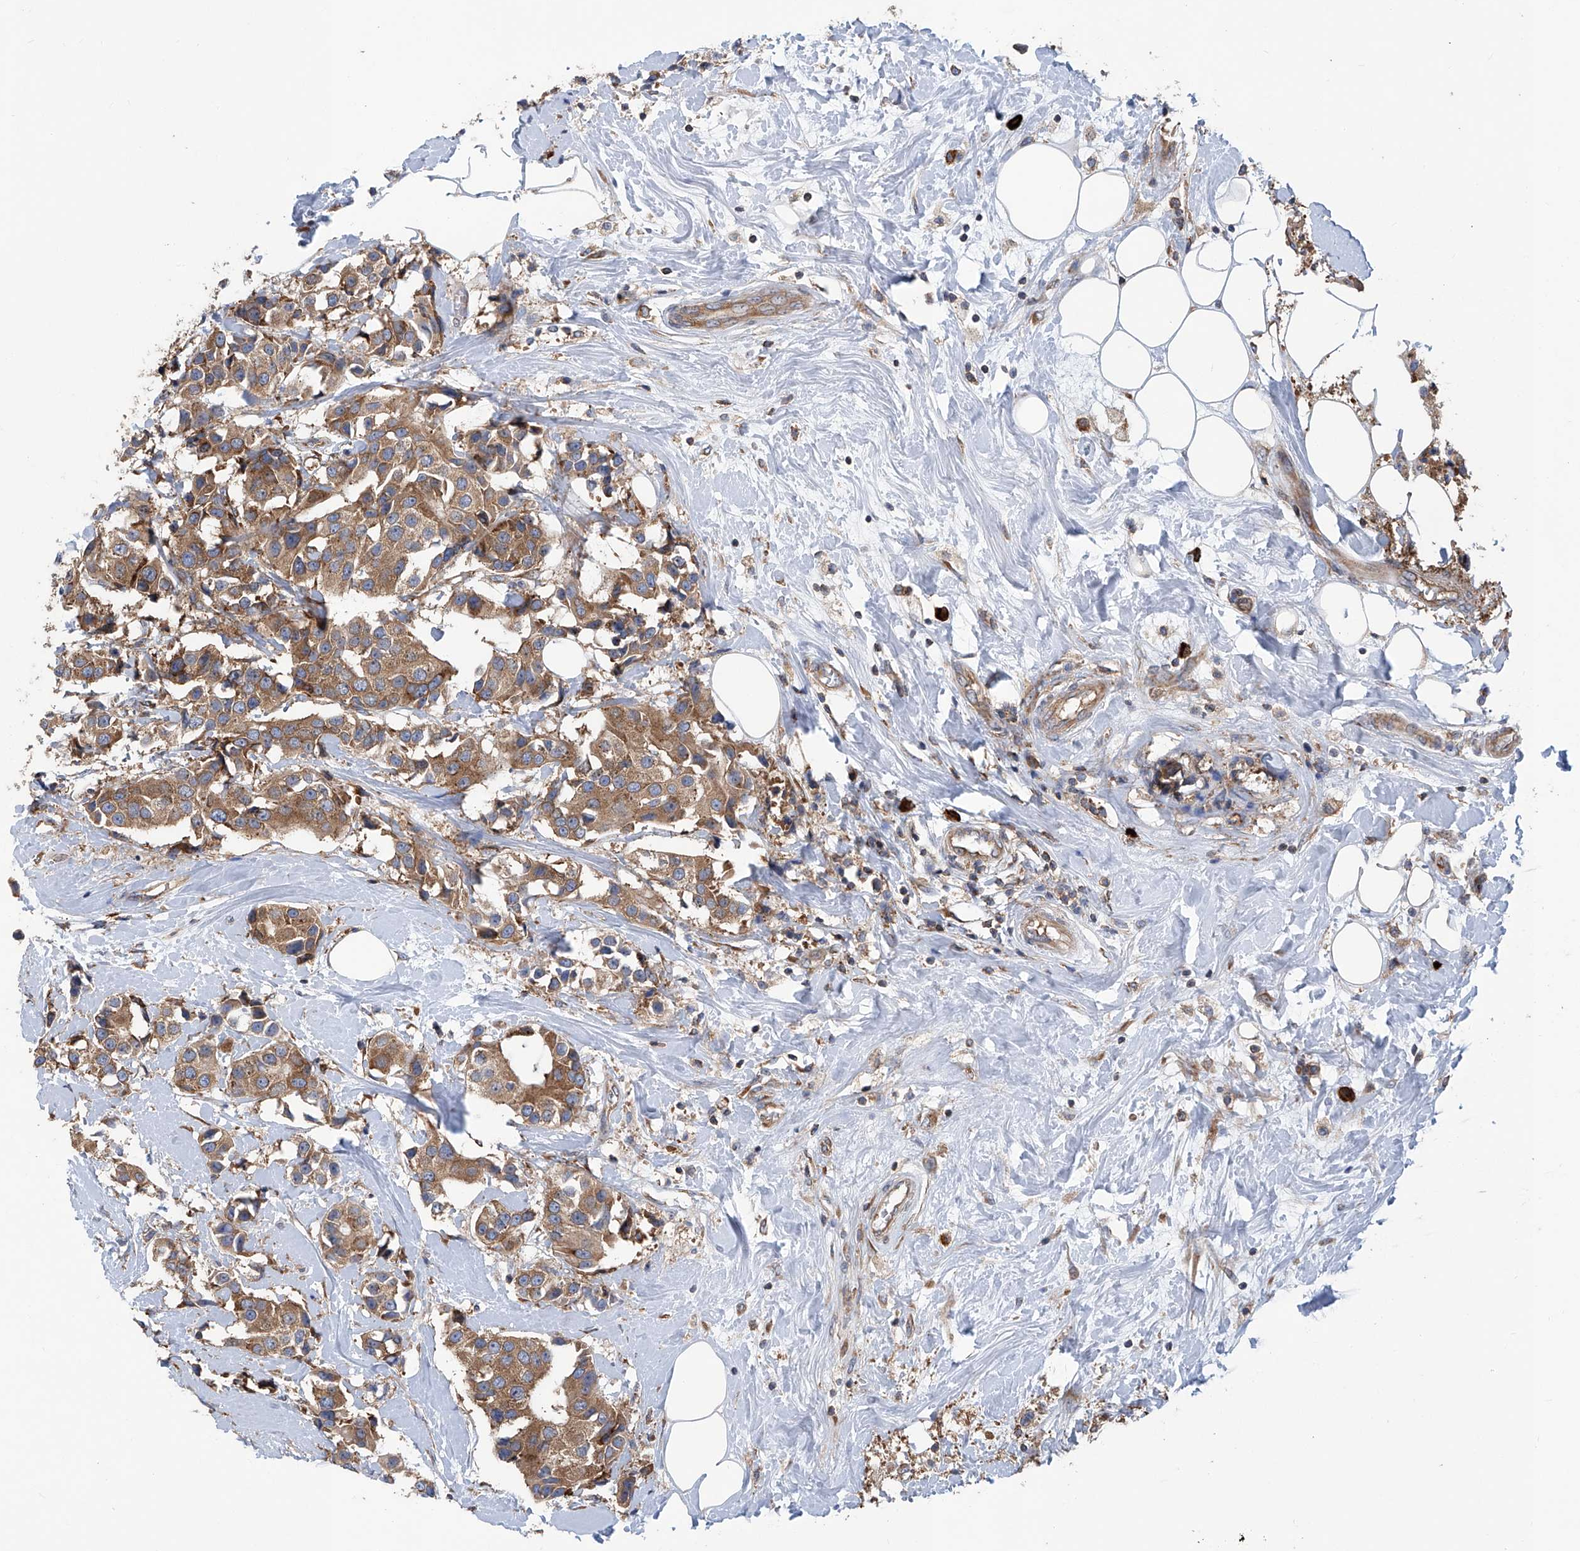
{"staining": {"intensity": "moderate", "quantity": ">75%", "location": "cytoplasmic/membranous"}, "tissue": "breast cancer", "cell_type": "Tumor cells", "image_type": "cancer", "snomed": [{"axis": "morphology", "description": "Normal tissue, NOS"}, {"axis": "morphology", "description": "Duct carcinoma"}, {"axis": "topography", "description": "Breast"}], "caption": "Immunohistochemical staining of breast invasive ductal carcinoma demonstrates medium levels of moderate cytoplasmic/membranous positivity in about >75% of tumor cells.", "gene": "SENP2", "patient": {"sex": "female", "age": 39}}